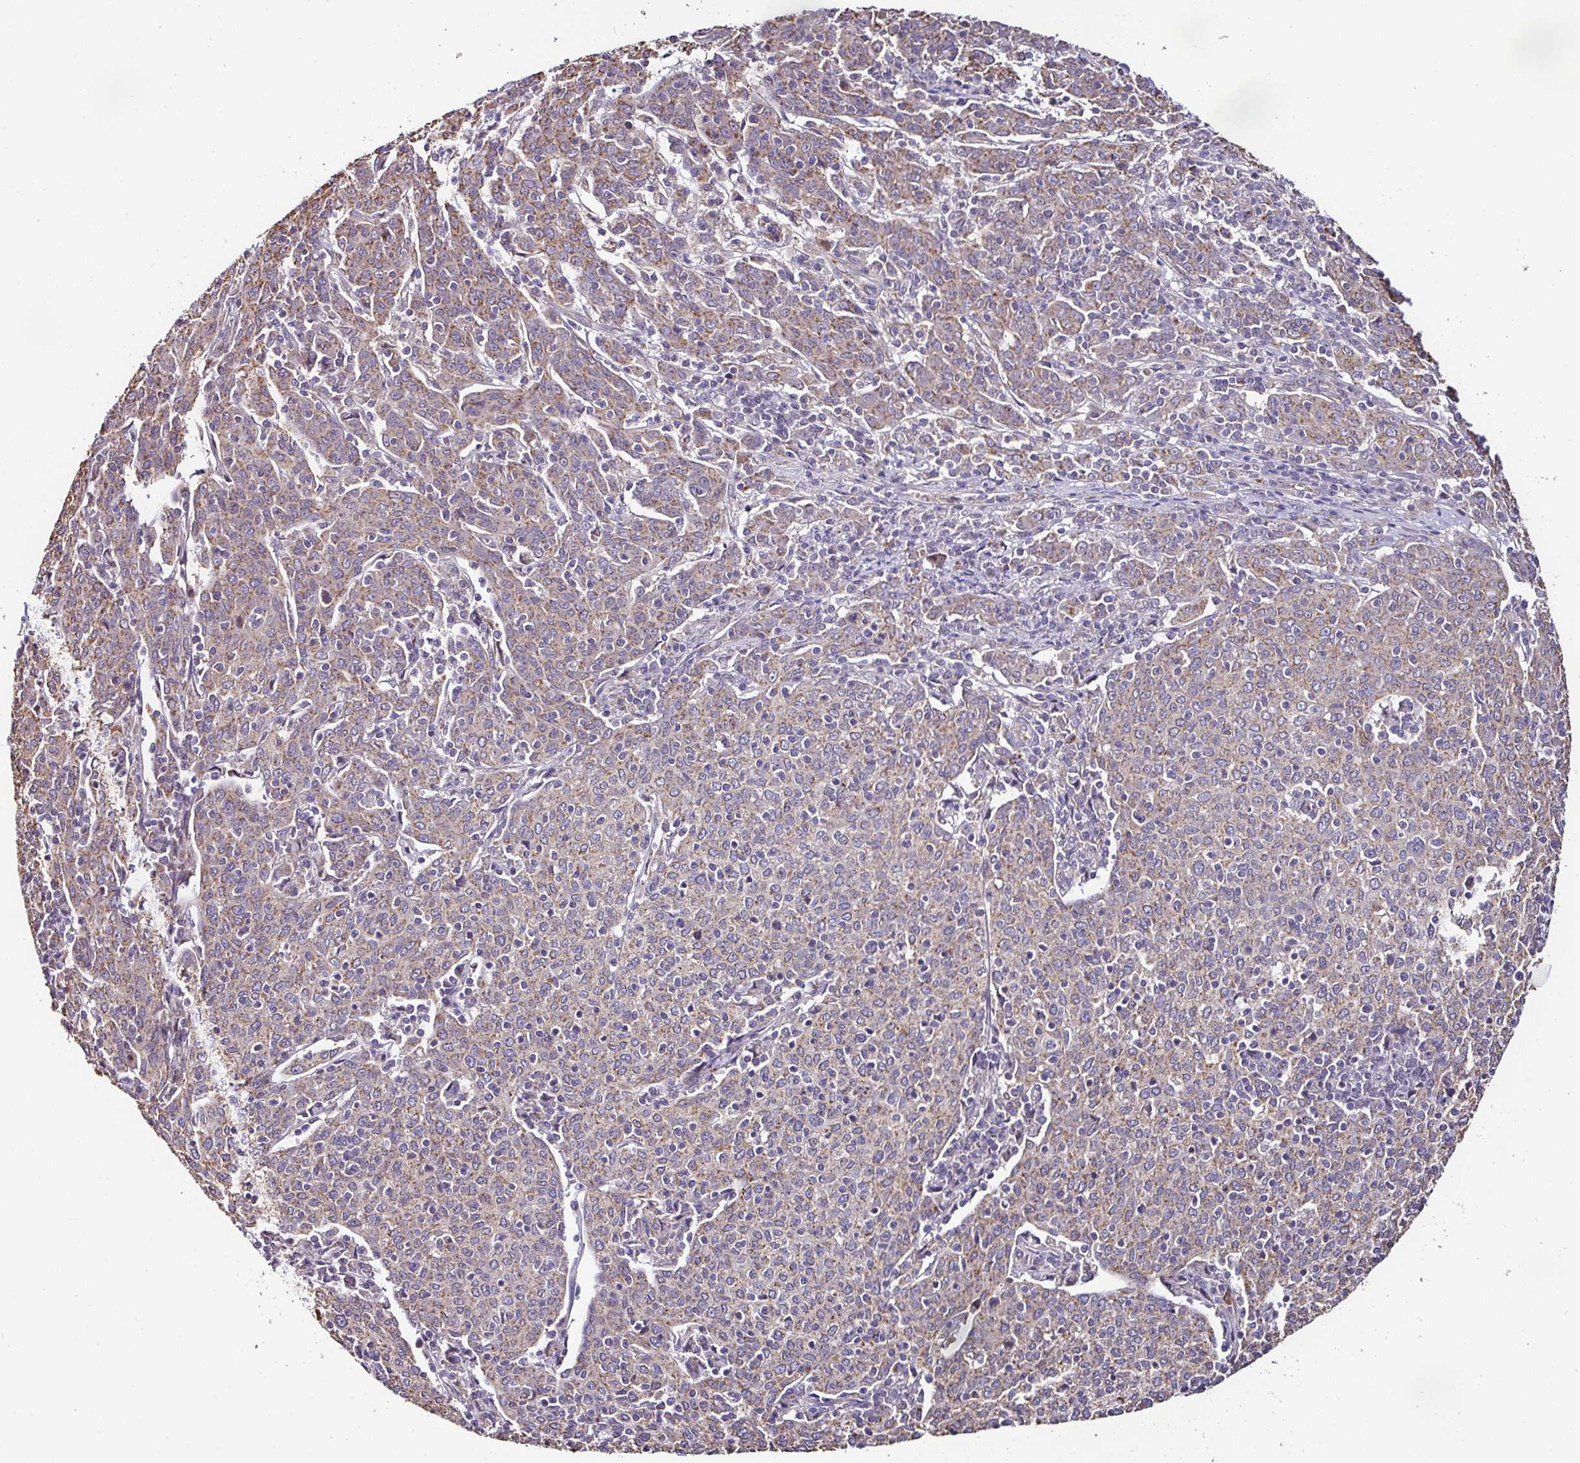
{"staining": {"intensity": "weak", "quantity": "25%-75%", "location": "cytoplasmic/membranous"}, "tissue": "cervical cancer", "cell_type": "Tumor cells", "image_type": "cancer", "snomed": [{"axis": "morphology", "description": "Squamous cell carcinoma, NOS"}, {"axis": "topography", "description": "Cervix"}], "caption": "Tumor cells exhibit weak cytoplasmic/membranous staining in approximately 25%-75% of cells in squamous cell carcinoma (cervical).", "gene": "CPD", "patient": {"sex": "female", "age": 67}}